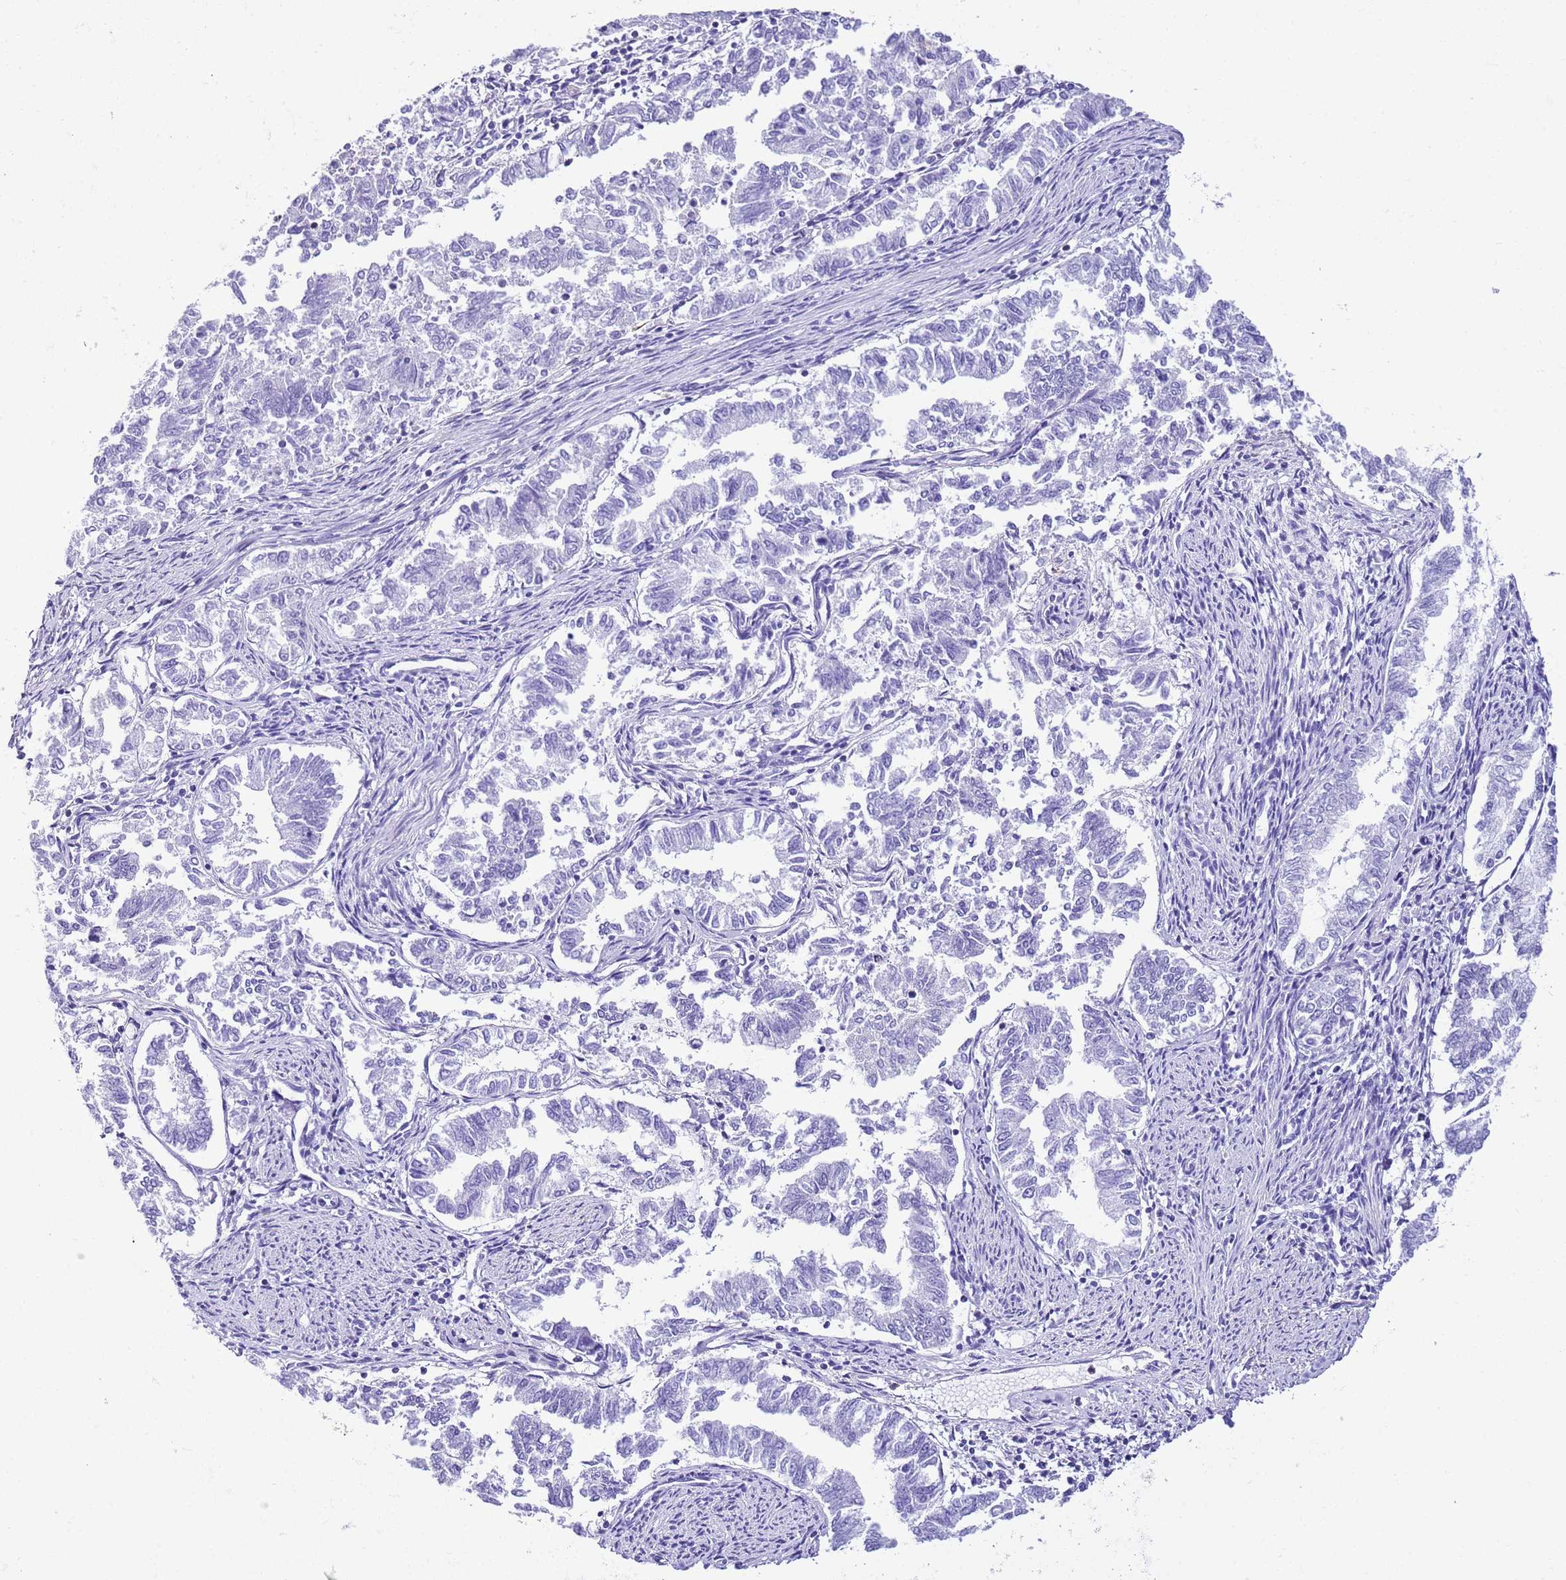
{"staining": {"intensity": "negative", "quantity": "none", "location": "none"}, "tissue": "endometrial cancer", "cell_type": "Tumor cells", "image_type": "cancer", "snomed": [{"axis": "morphology", "description": "Adenocarcinoma, NOS"}, {"axis": "topography", "description": "Endometrium"}], "caption": "This is an IHC micrograph of human endometrial cancer. There is no positivity in tumor cells.", "gene": "CNN2", "patient": {"sex": "female", "age": 79}}